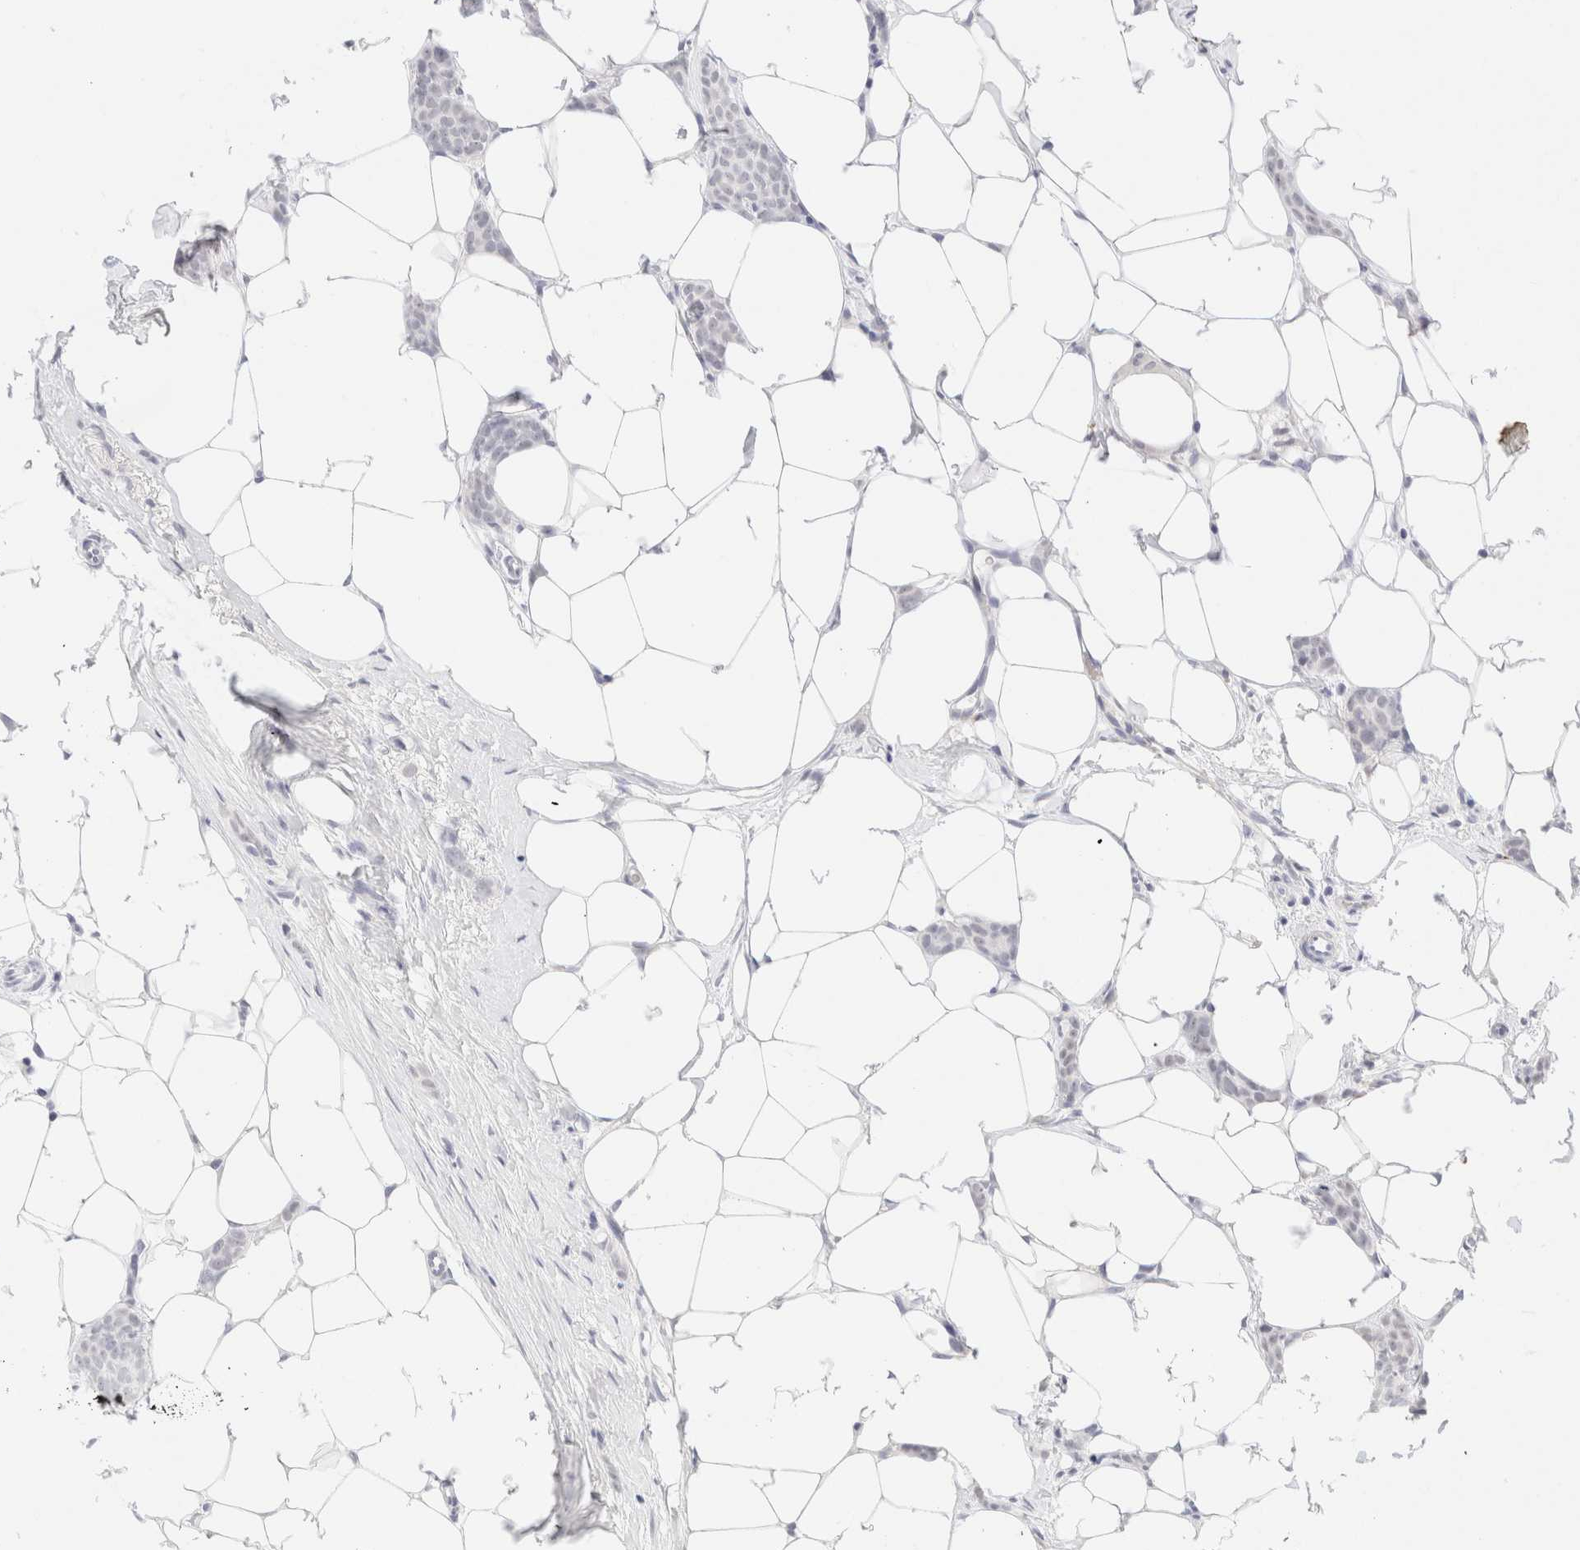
{"staining": {"intensity": "negative", "quantity": "none", "location": "none"}, "tissue": "breast cancer", "cell_type": "Tumor cells", "image_type": "cancer", "snomed": [{"axis": "morphology", "description": "Lobular carcinoma"}, {"axis": "topography", "description": "Skin"}, {"axis": "topography", "description": "Breast"}], "caption": "There is no significant positivity in tumor cells of breast cancer (lobular carcinoma).", "gene": "KRT15", "patient": {"sex": "female", "age": 46}}